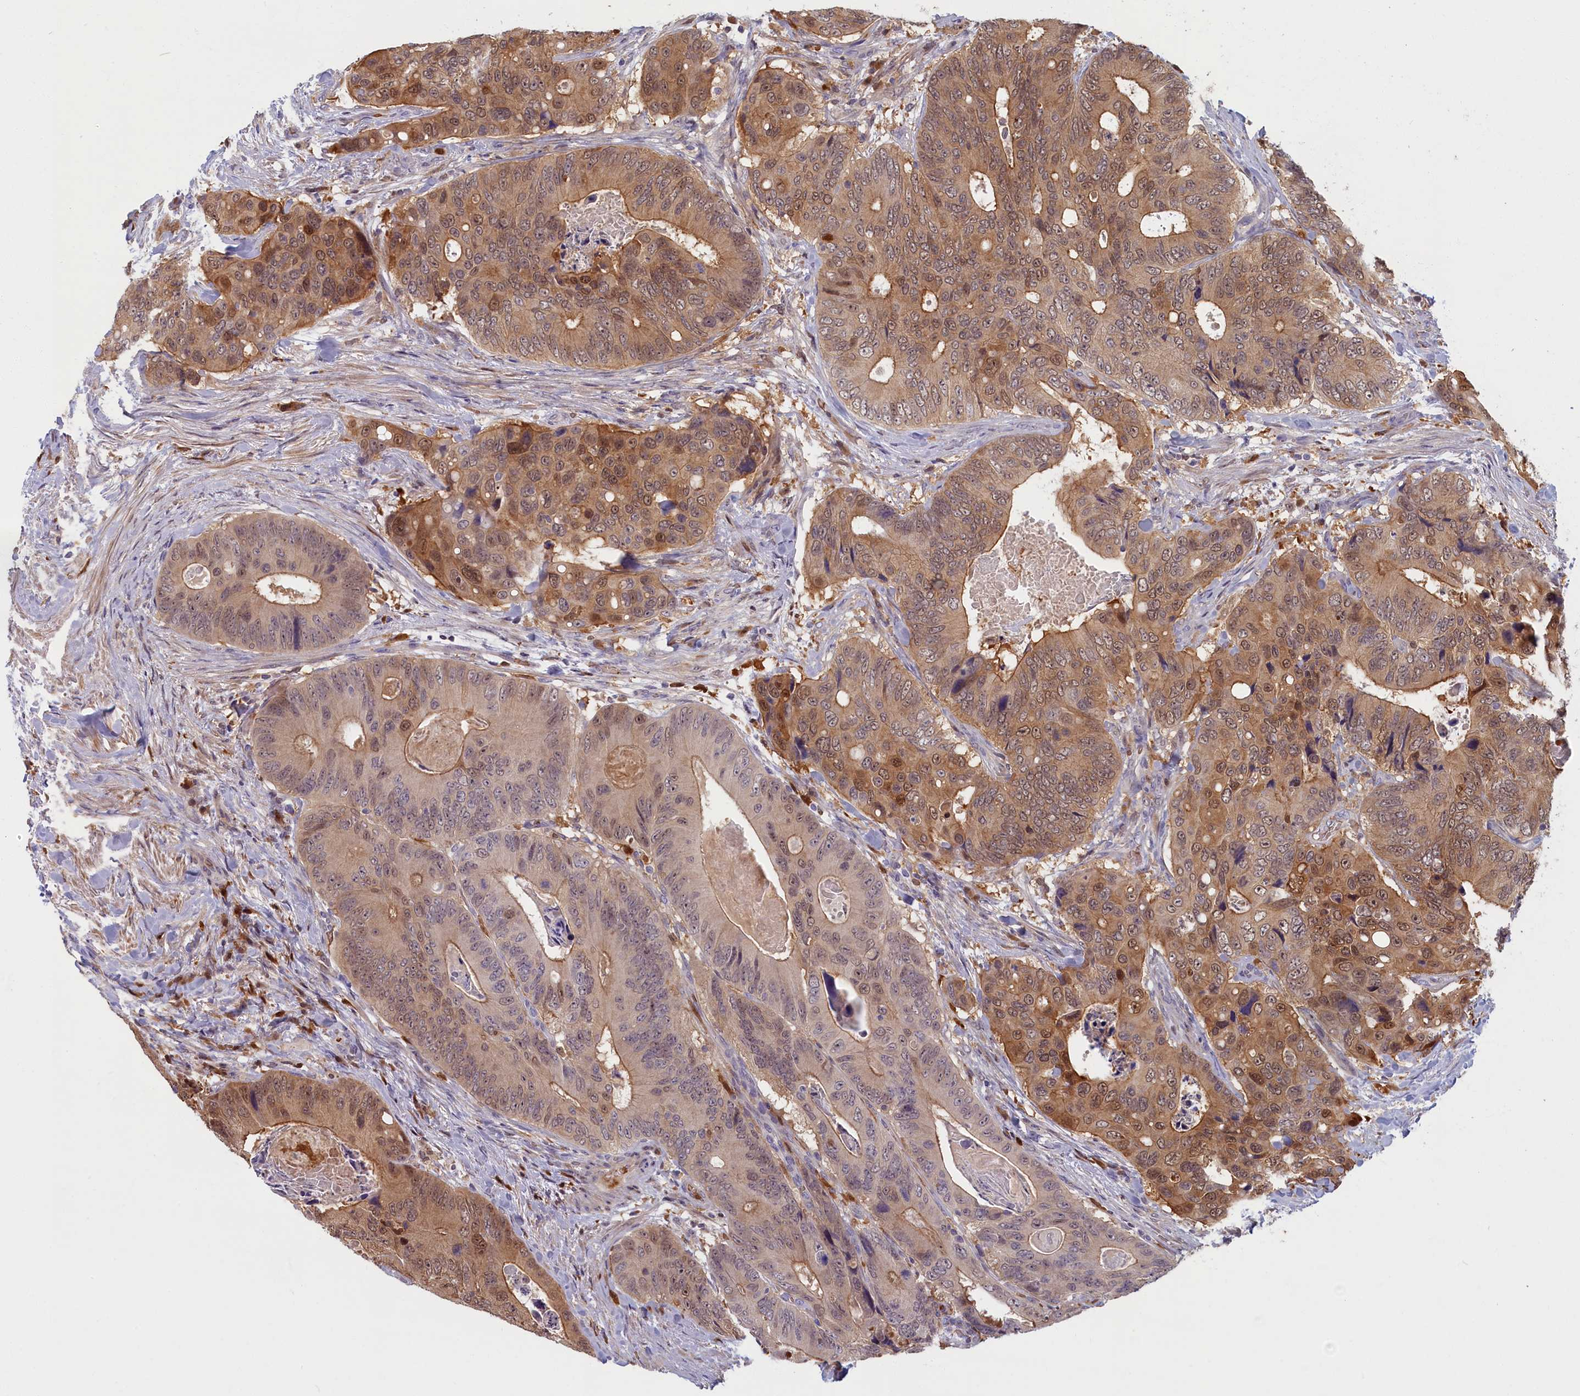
{"staining": {"intensity": "moderate", "quantity": ">75%", "location": "cytoplasmic/membranous"}, "tissue": "colorectal cancer", "cell_type": "Tumor cells", "image_type": "cancer", "snomed": [{"axis": "morphology", "description": "Adenocarcinoma, NOS"}, {"axis": "topography", "description": "Colon"}], "caption": "This micrograph displays IHC staining of colorectal adenocarcinoma, with medium moderate cytoplasmic/membranous positivity in about >75% of tumor cells.", "gene": "BLVRB", "patient": {"sex": "male", "age": 84}}